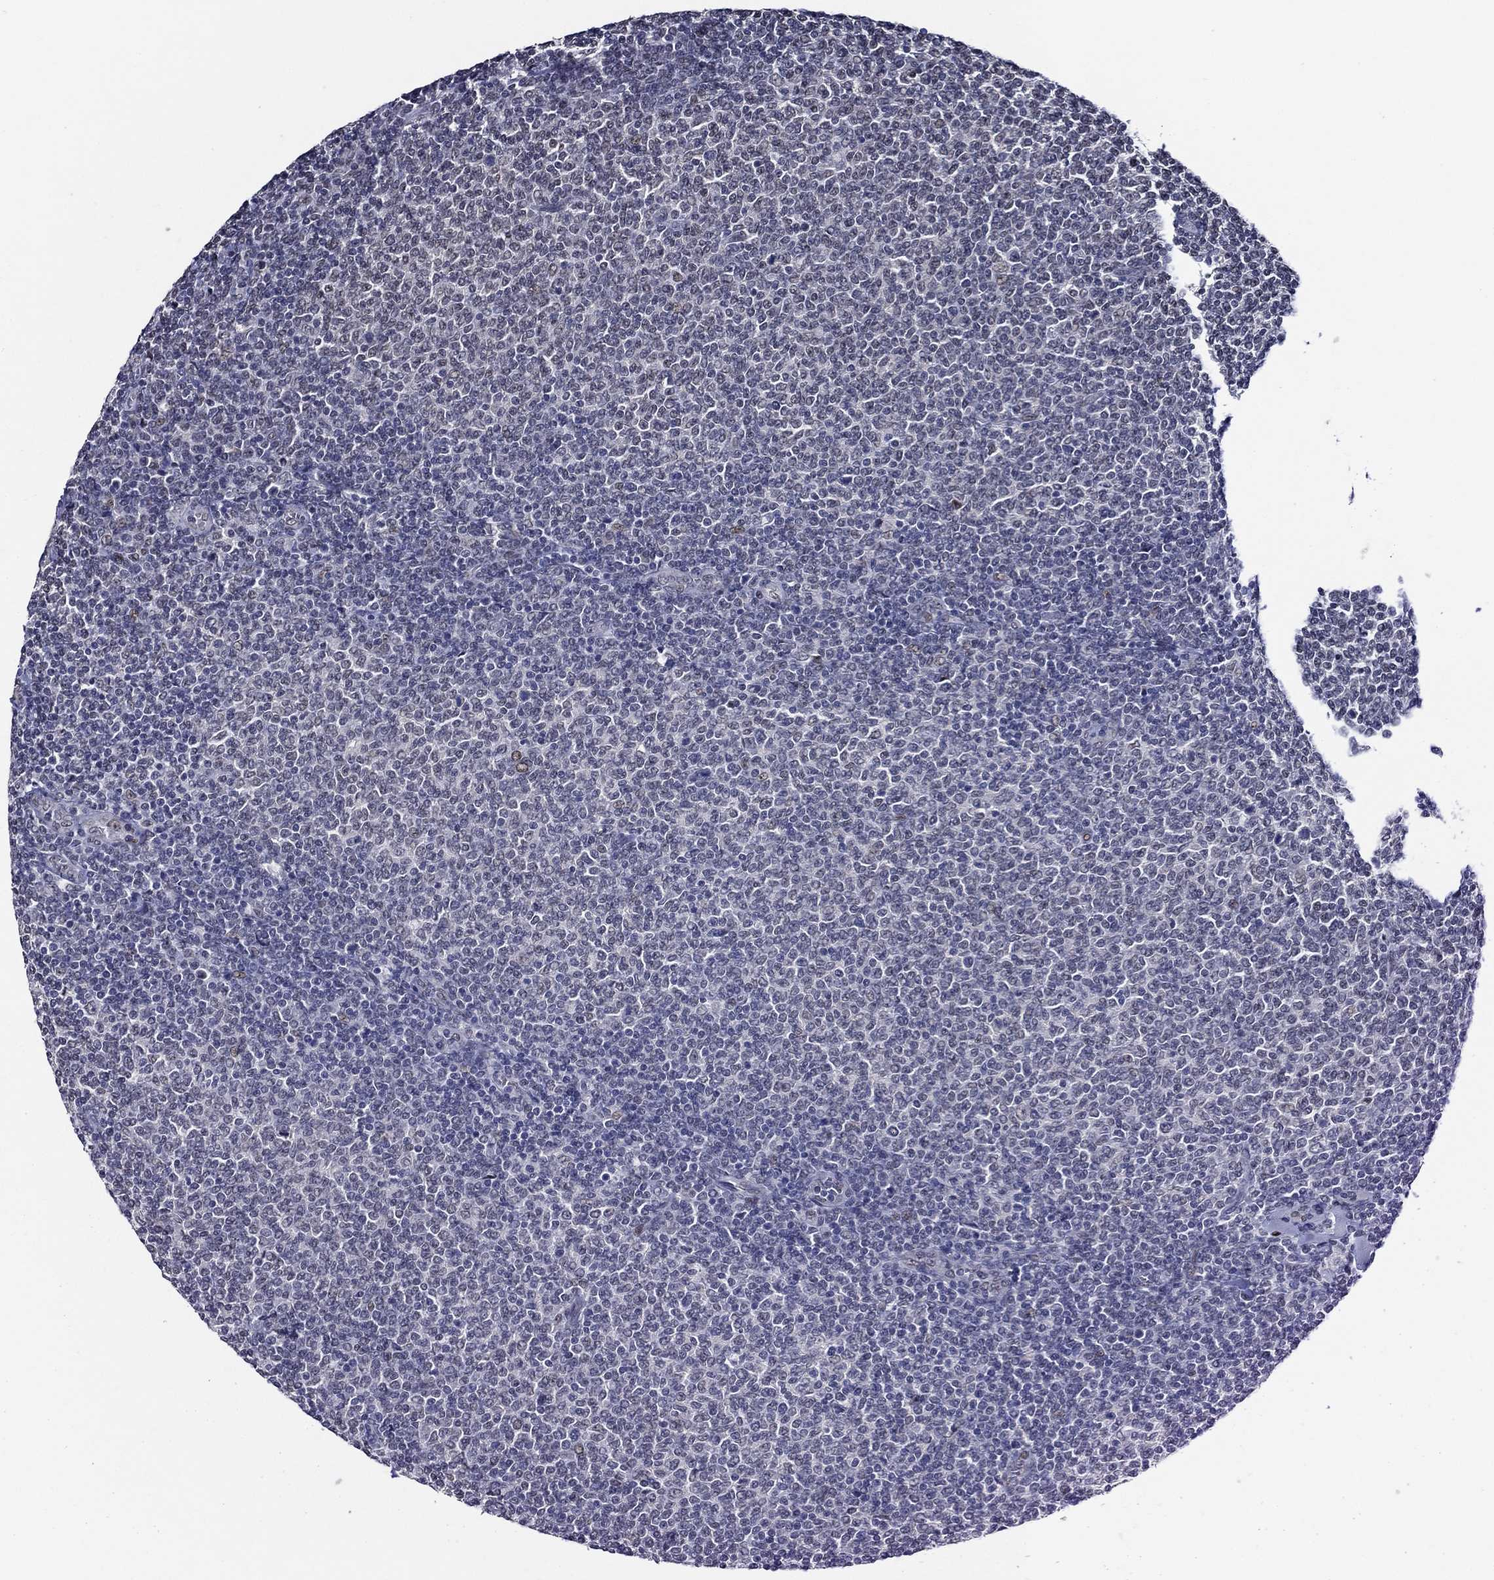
{"staining": {"intensity": "negative", "quantity": "none", "location": "none"}, "tissue": "lymphoma", "cell_type": "Tumor cells", "image_type": "cancer", "snomed": [{"axis": "morphology", "description": "Malignant lymphoma, non-Hodgkin's type, Low grade"}, {"axis": "topography", "description": "Lymph node"}], "caption": "DAB immunohistochemical staining of human lymphoma shows no significant positivity in tumor cells.", "gene": "GATA2", "patient": {"sex": "male", "age": 52}}